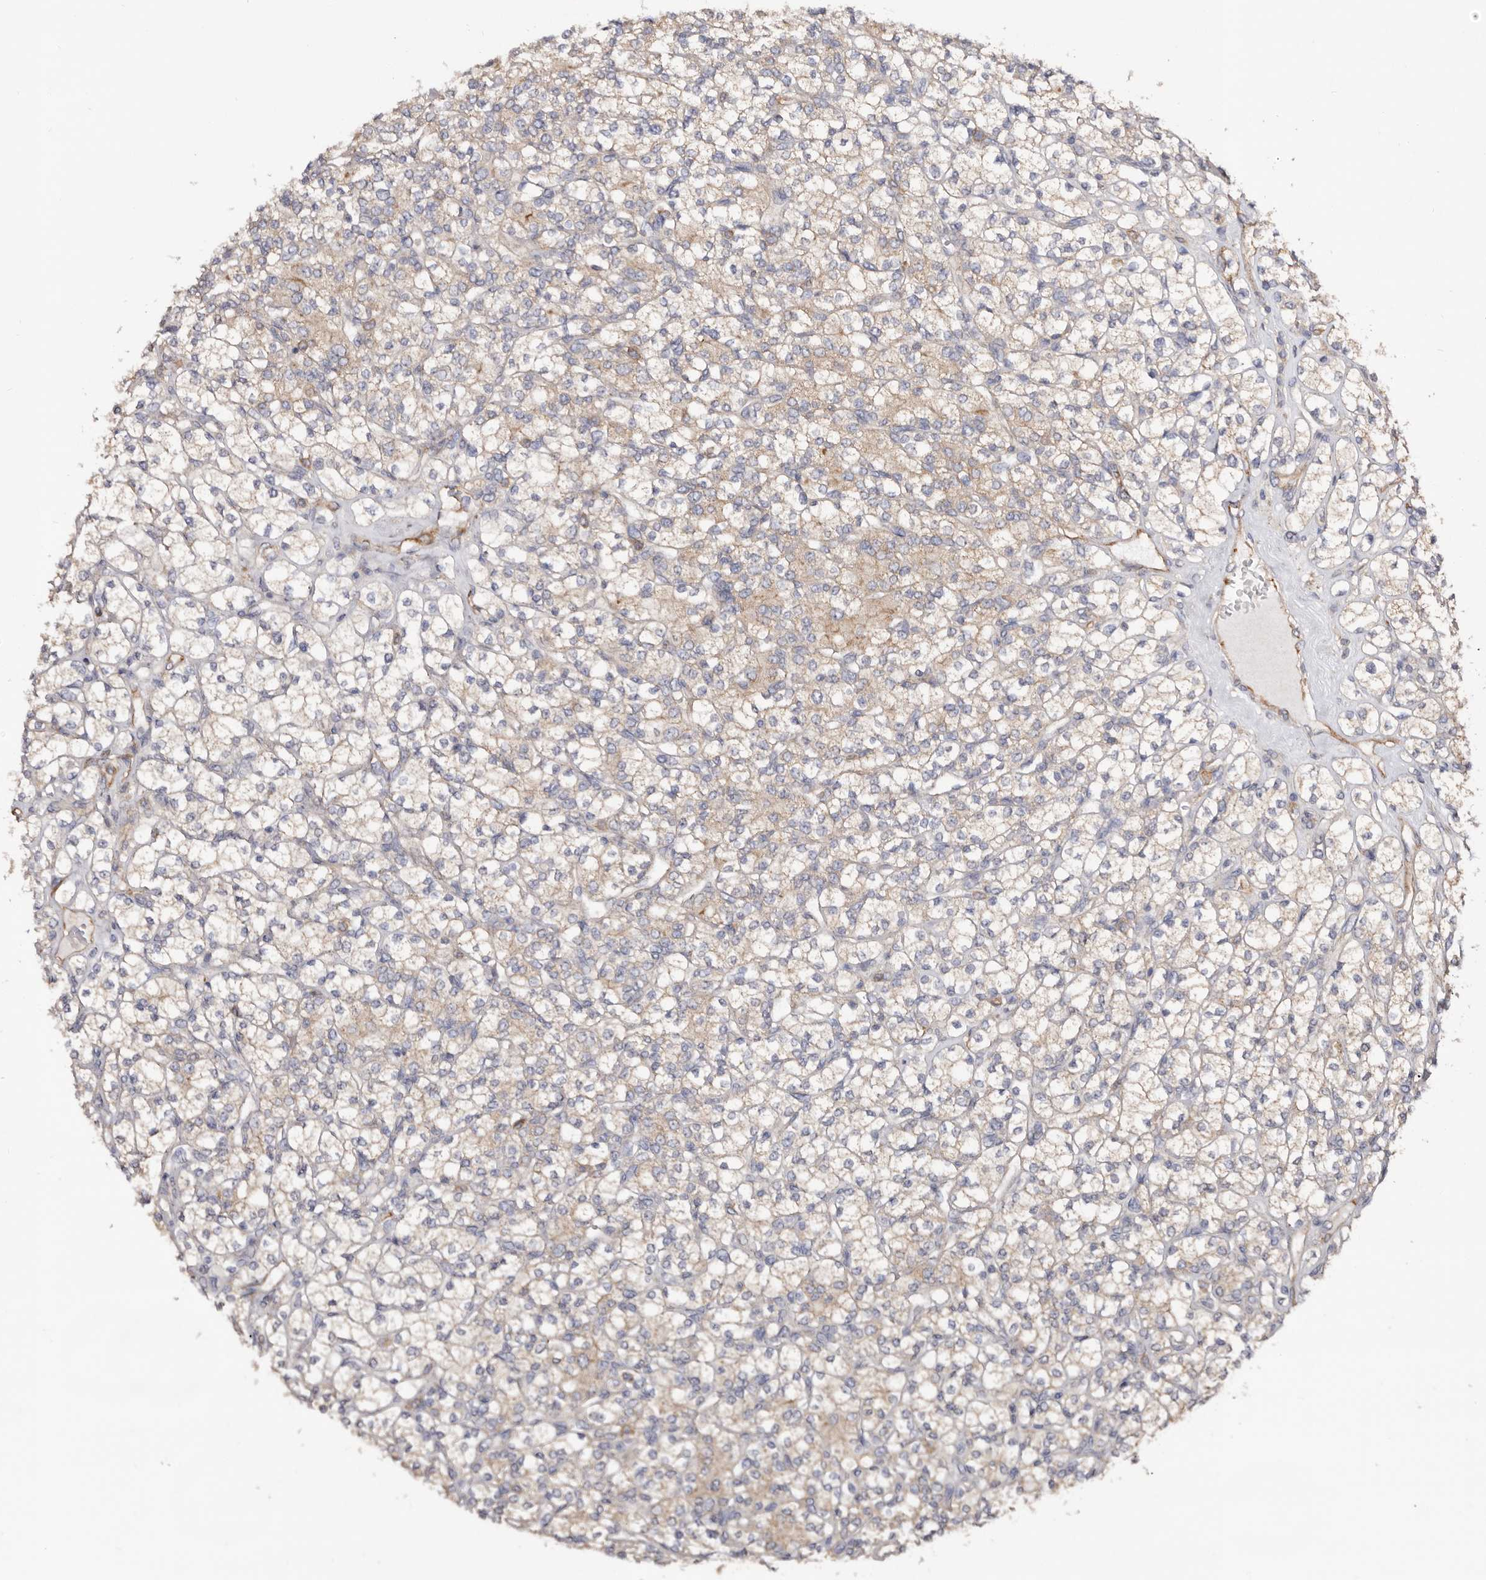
{"staining": {"intensity": "weak", "quantity": ">75%", "location": "cytoplasmic/membranous"}, "tissue": "renal cancer", "cell_type": "Tumor cells", "image_type": "cancer", "snomed": [{"axis": "morphology", "description": "Adenocarcinoma, NOS"}, {"axis": "topography", "description": "Kidney"}], "caption": "Immunohistochemical staining of adenocarcinoma (renal) shows low levels of weak cytoplasmic/membranous protein staining in about >75% of tumor cells. The staining was performed using DAB (3,3'-diaminobenzidine), with brown indicating positive protein expression. Nuclei are stained blue with hematoxylin.", "gene": "LRRC25", "patient": {"sex": "male", "age": 77}}